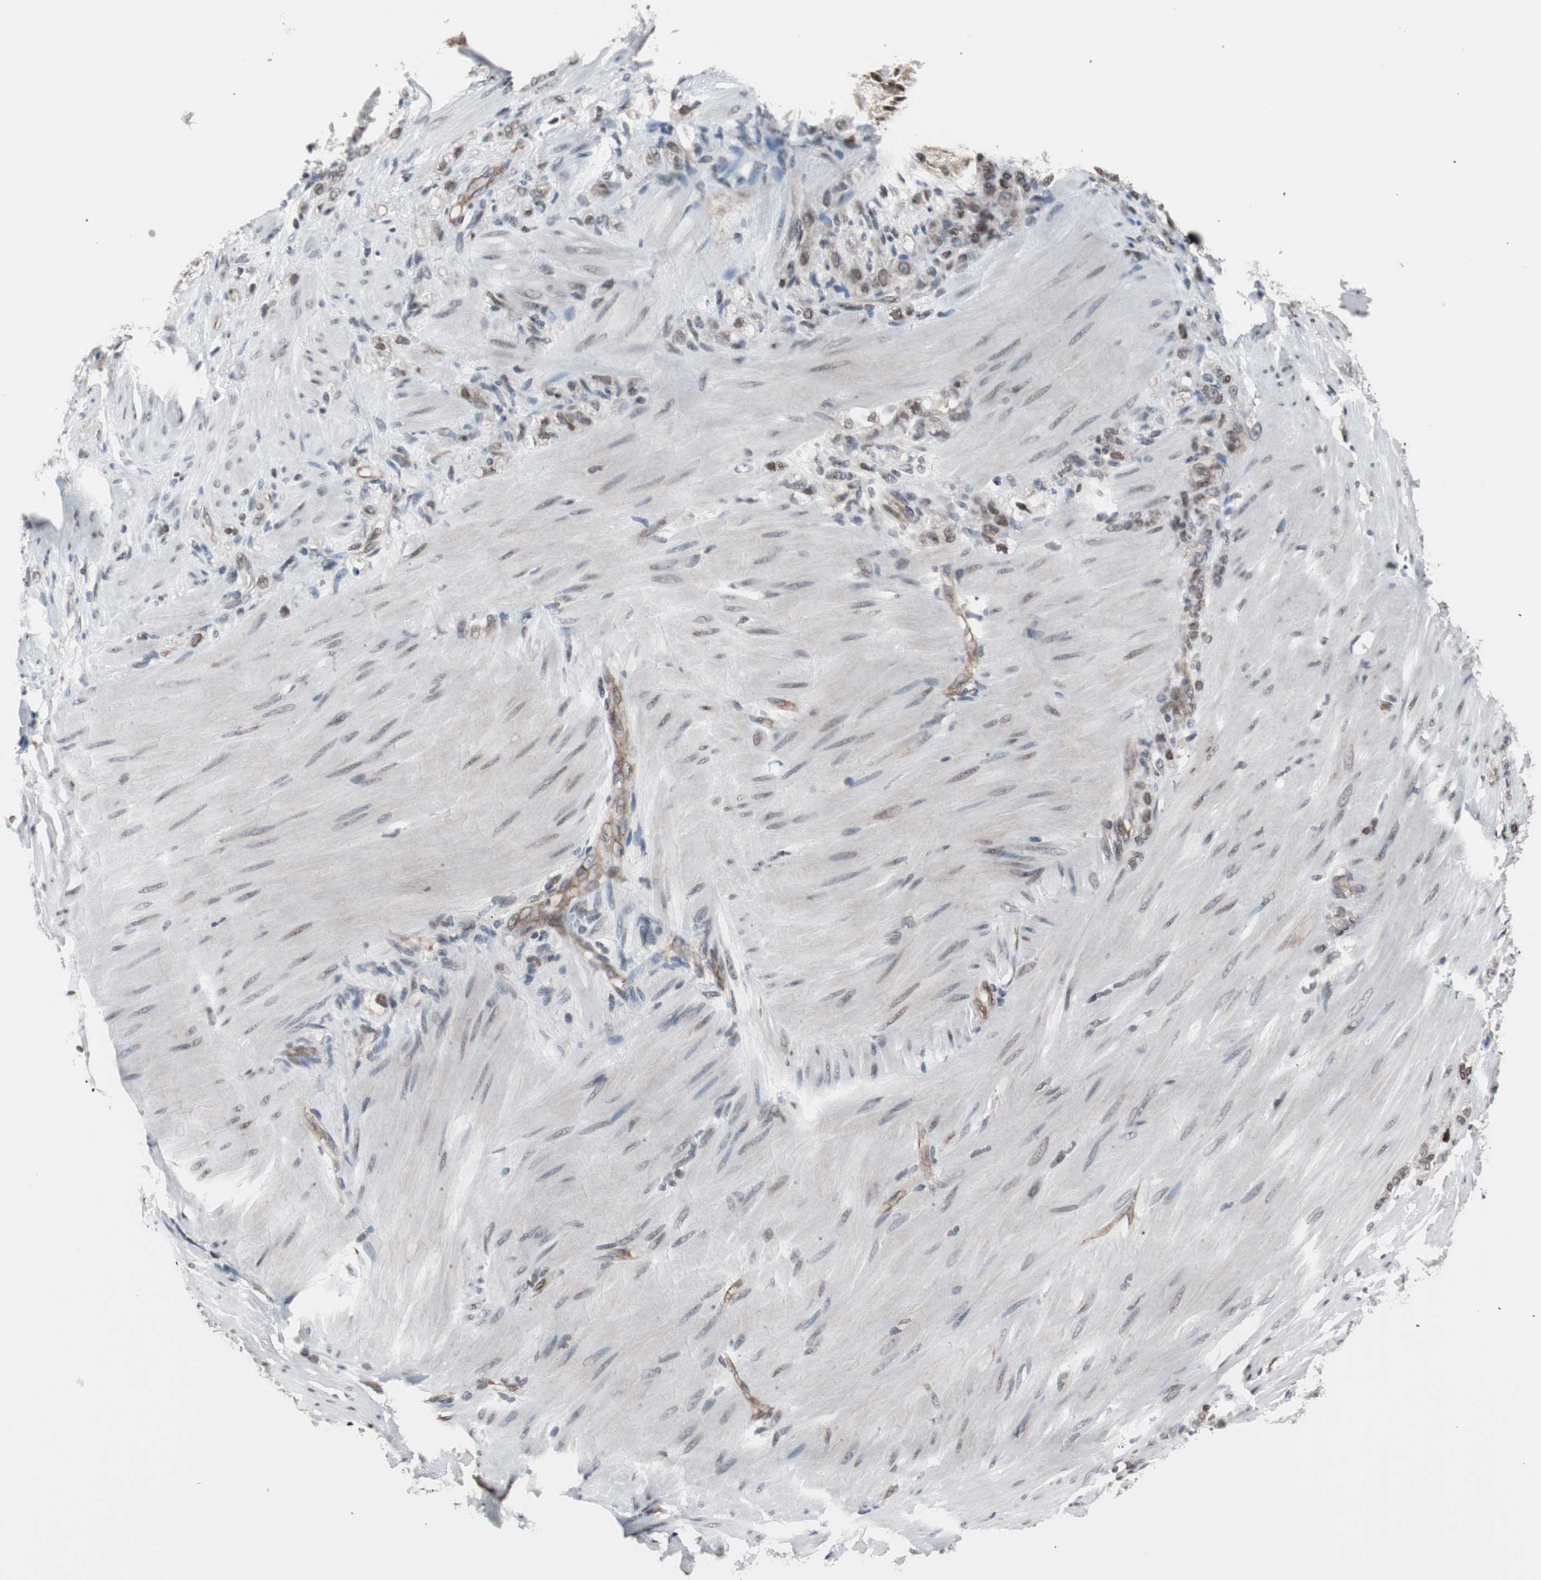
{"staining": {"intensity": "moderate", "quantity": "25%-75%", "location": "nuclear"}, "tissue": "stomach cancer", "cell_type": "Tumor cells", "image_type": "cancer", "snomed": [{"axis": "morphology", "description": "Adenocarcinoma, NOS"}, {"axis": "topography", "description": "Stomach"}], "caption": "Stomach adenocarcinoma tissue reveals moderate nuclear positivity in about 25%-75% of tumor cells, visualized by immunohistochemistry.", "gene": "POGZ", "patient": {"sex": "male", "age": 82}}